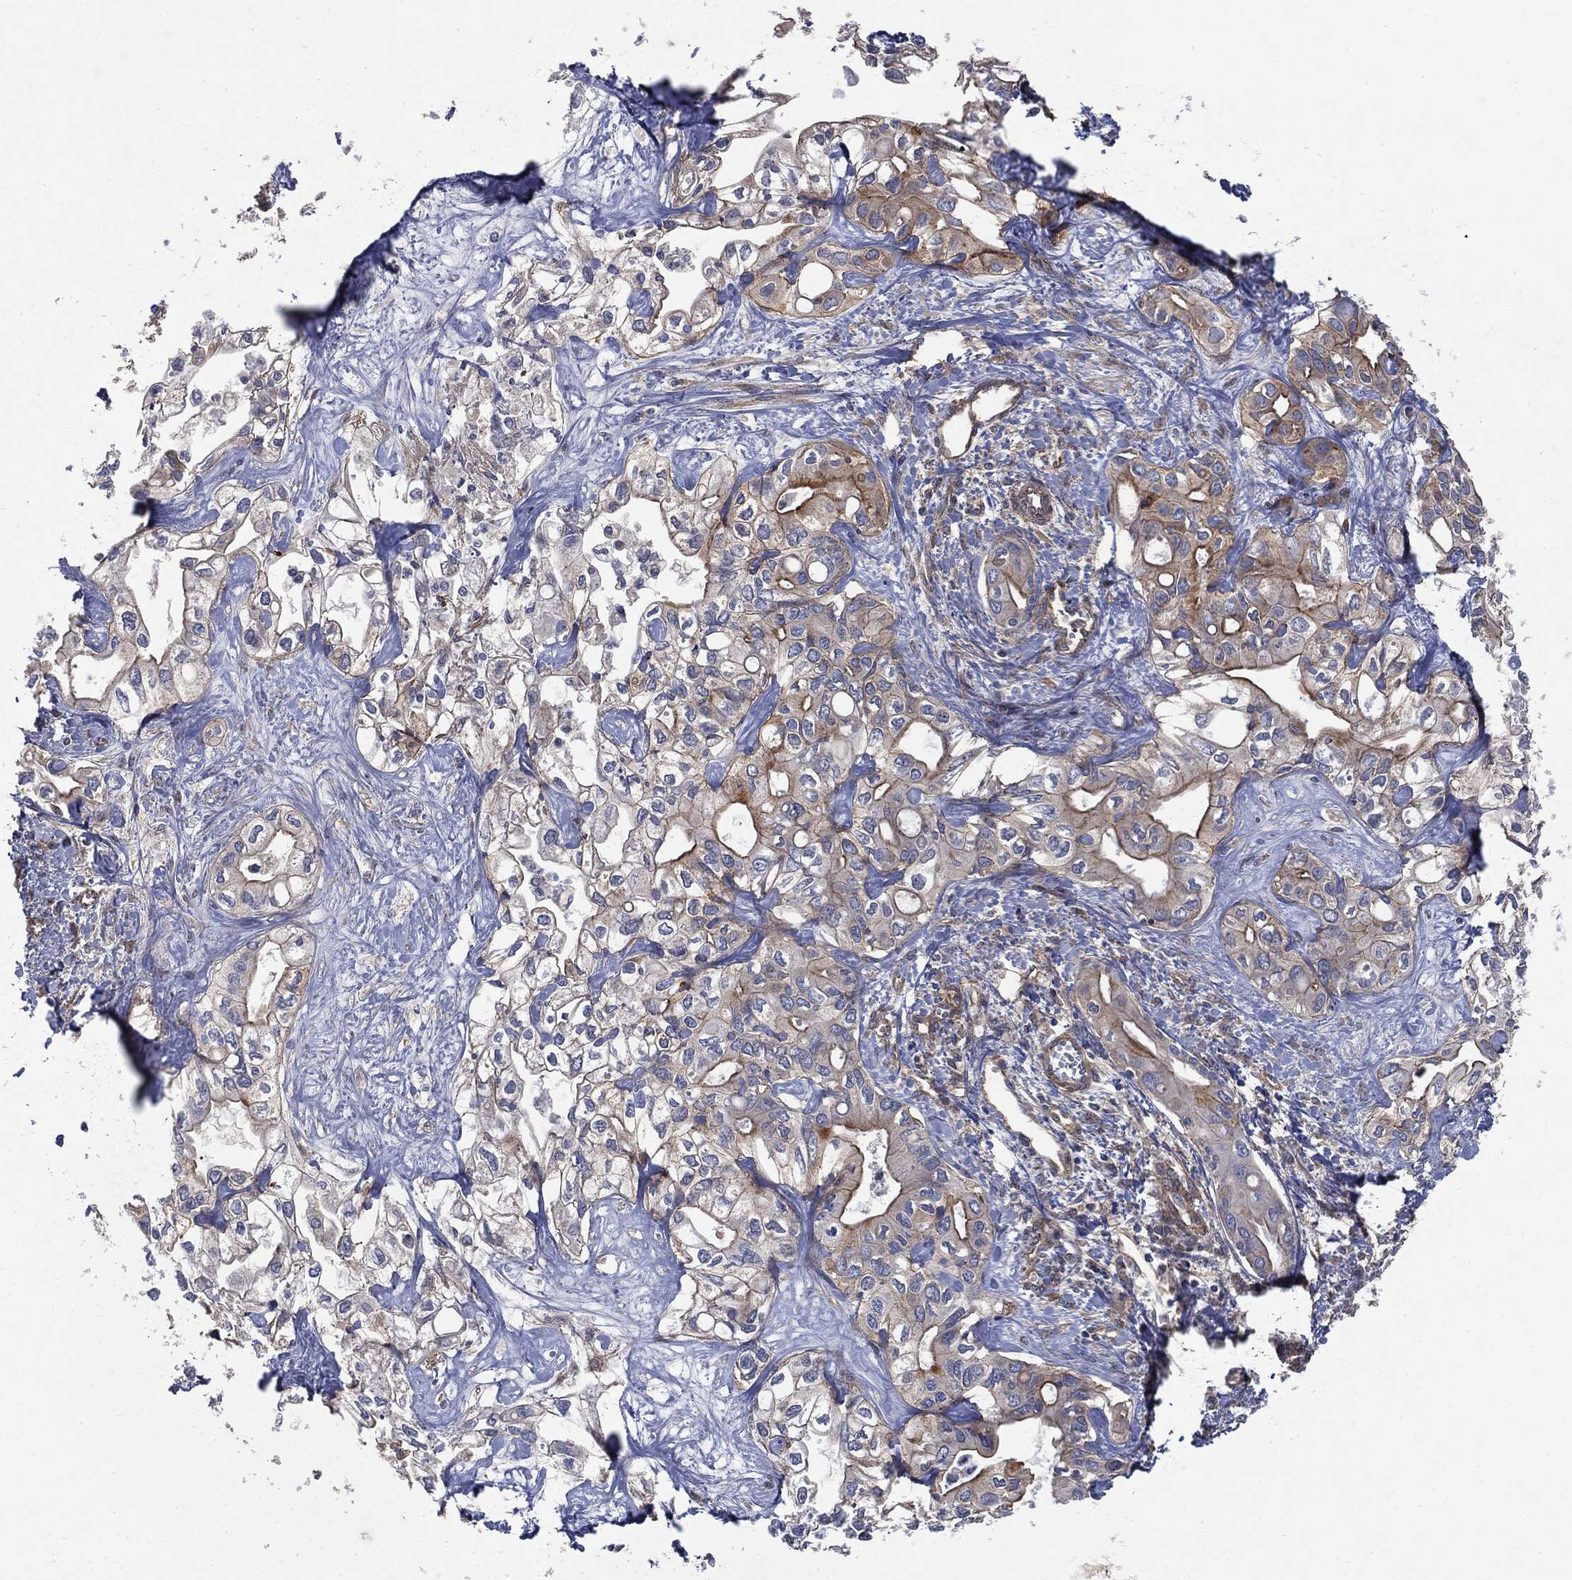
{"staining": {"intensity": "strong", "quantity": "<25%", "location": "cytoplasmic/membranous"}, "tissue": "liver cancer", "cell_type": "Tumor cells", "image_type": "cancer", "snomed": [{"axis": "morphology", "description": "Cholangiocarcinoma"}, {"axis": "topography", "description": "Liver"}], "caption": "Strong cytoplasmic/membranous protein staining is identified in approximately <25% of tumor cells in liver cholangiocarcinoma. Nuclei are stained in blue.", "gene": "EPS15L1", "patient": {"sex": "female", "age": 64}}